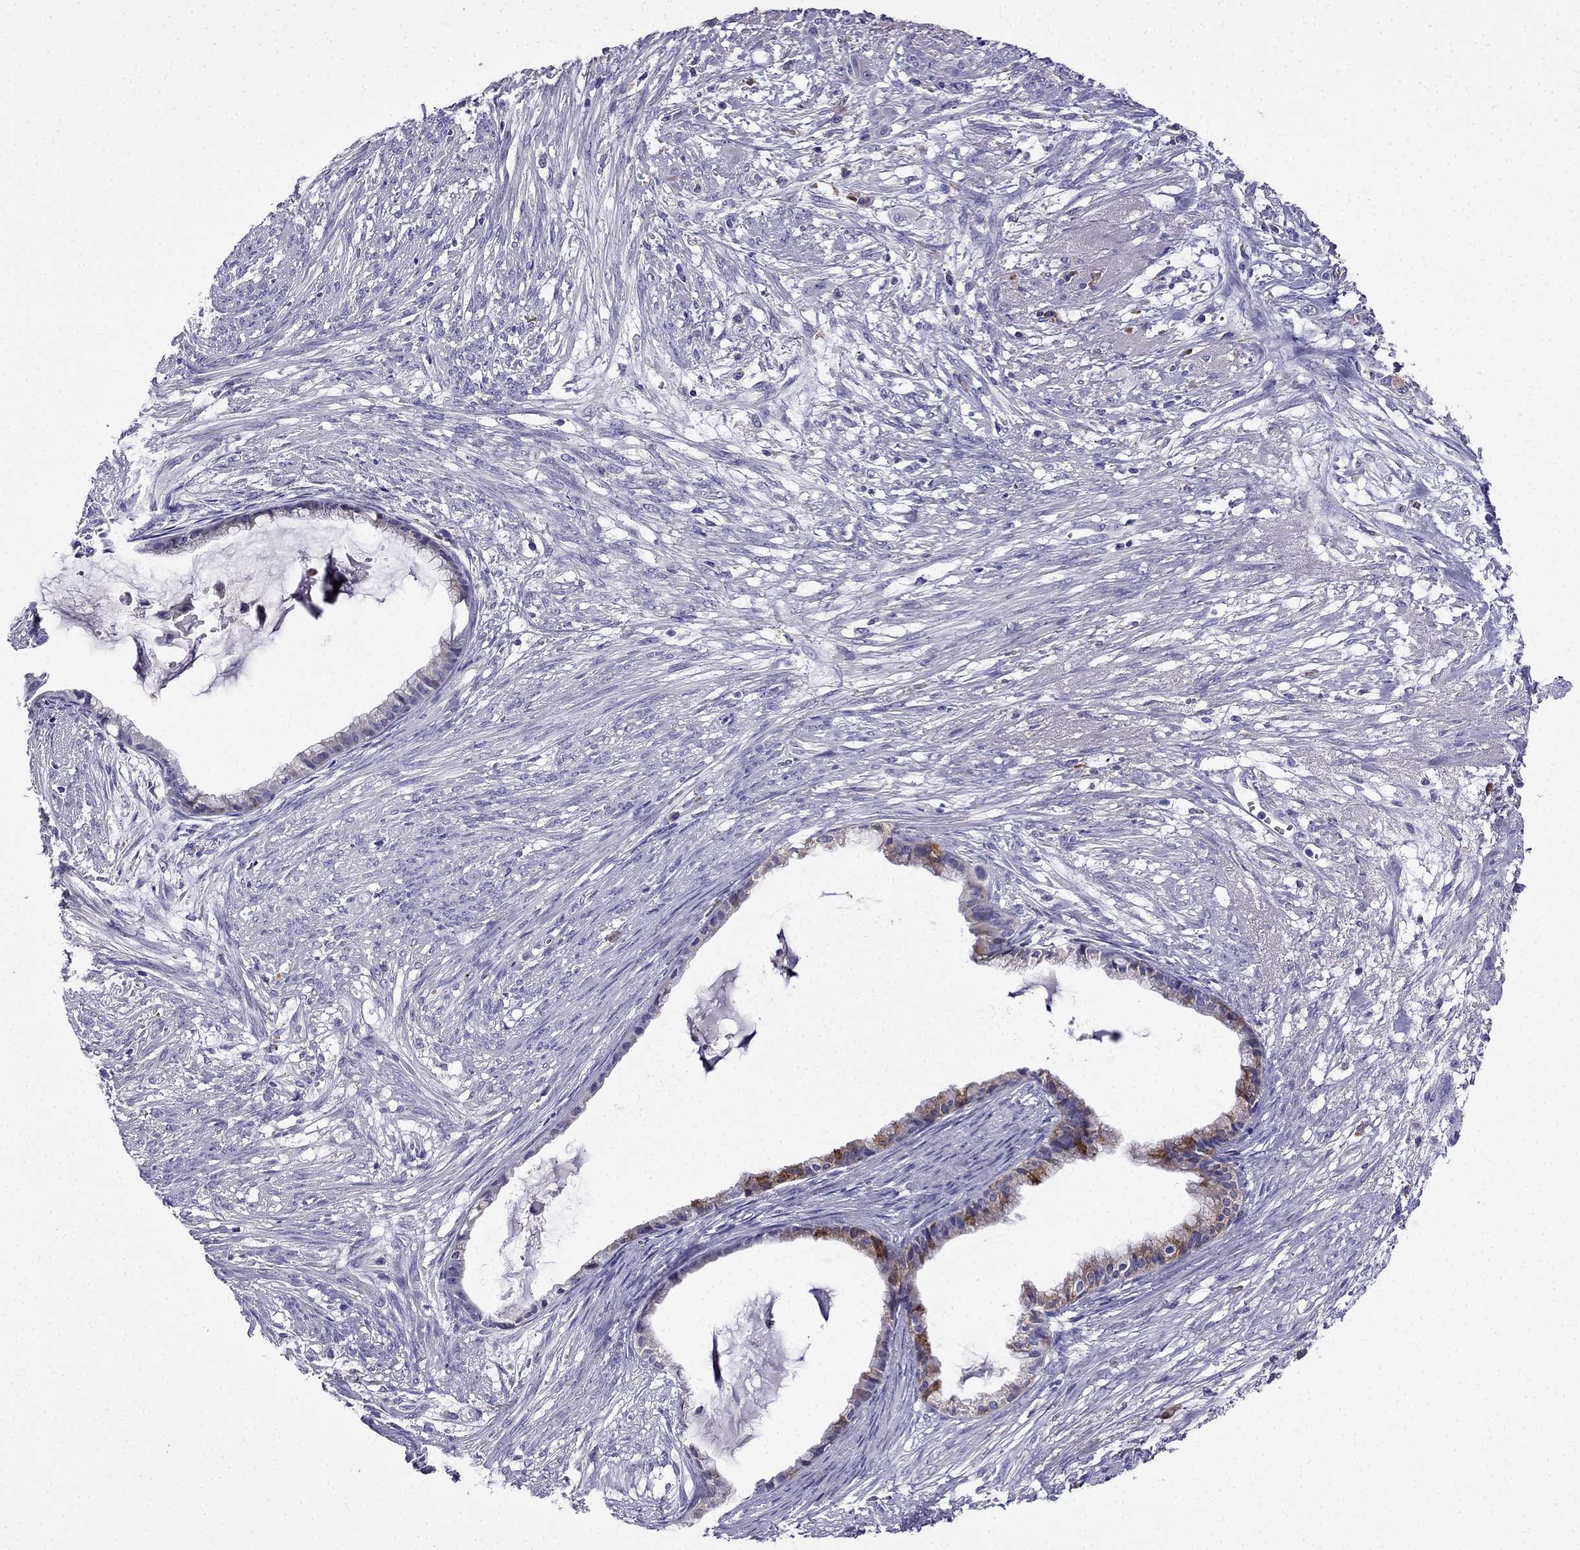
{"staining": {"intensity": "moderate", "quantity": "<25%", "location": "cytoplasmic/membranous"}, "tissue": "endometrial cancer", "cell_type": "Tumor cells", "image_type": "cancer", "snomed": [{"axis": "morphology", "description": "Adenocarcinoma, NOS"}, {"axis": "topography", "description": "Endometrium"}], "caption": "High-power microscopy captured an immunohistochemistry (IHC) histopathology image of endometrial cancer (adenocarcinoma), revealing moderate cytoplasmic/membranous staining in about <25% of tumor cells. Ihc stains the protein of interest in brown and the nuclei are stained blue.", "gene": "TSSK4", "patient": {"sex": "female", "age": 86}}